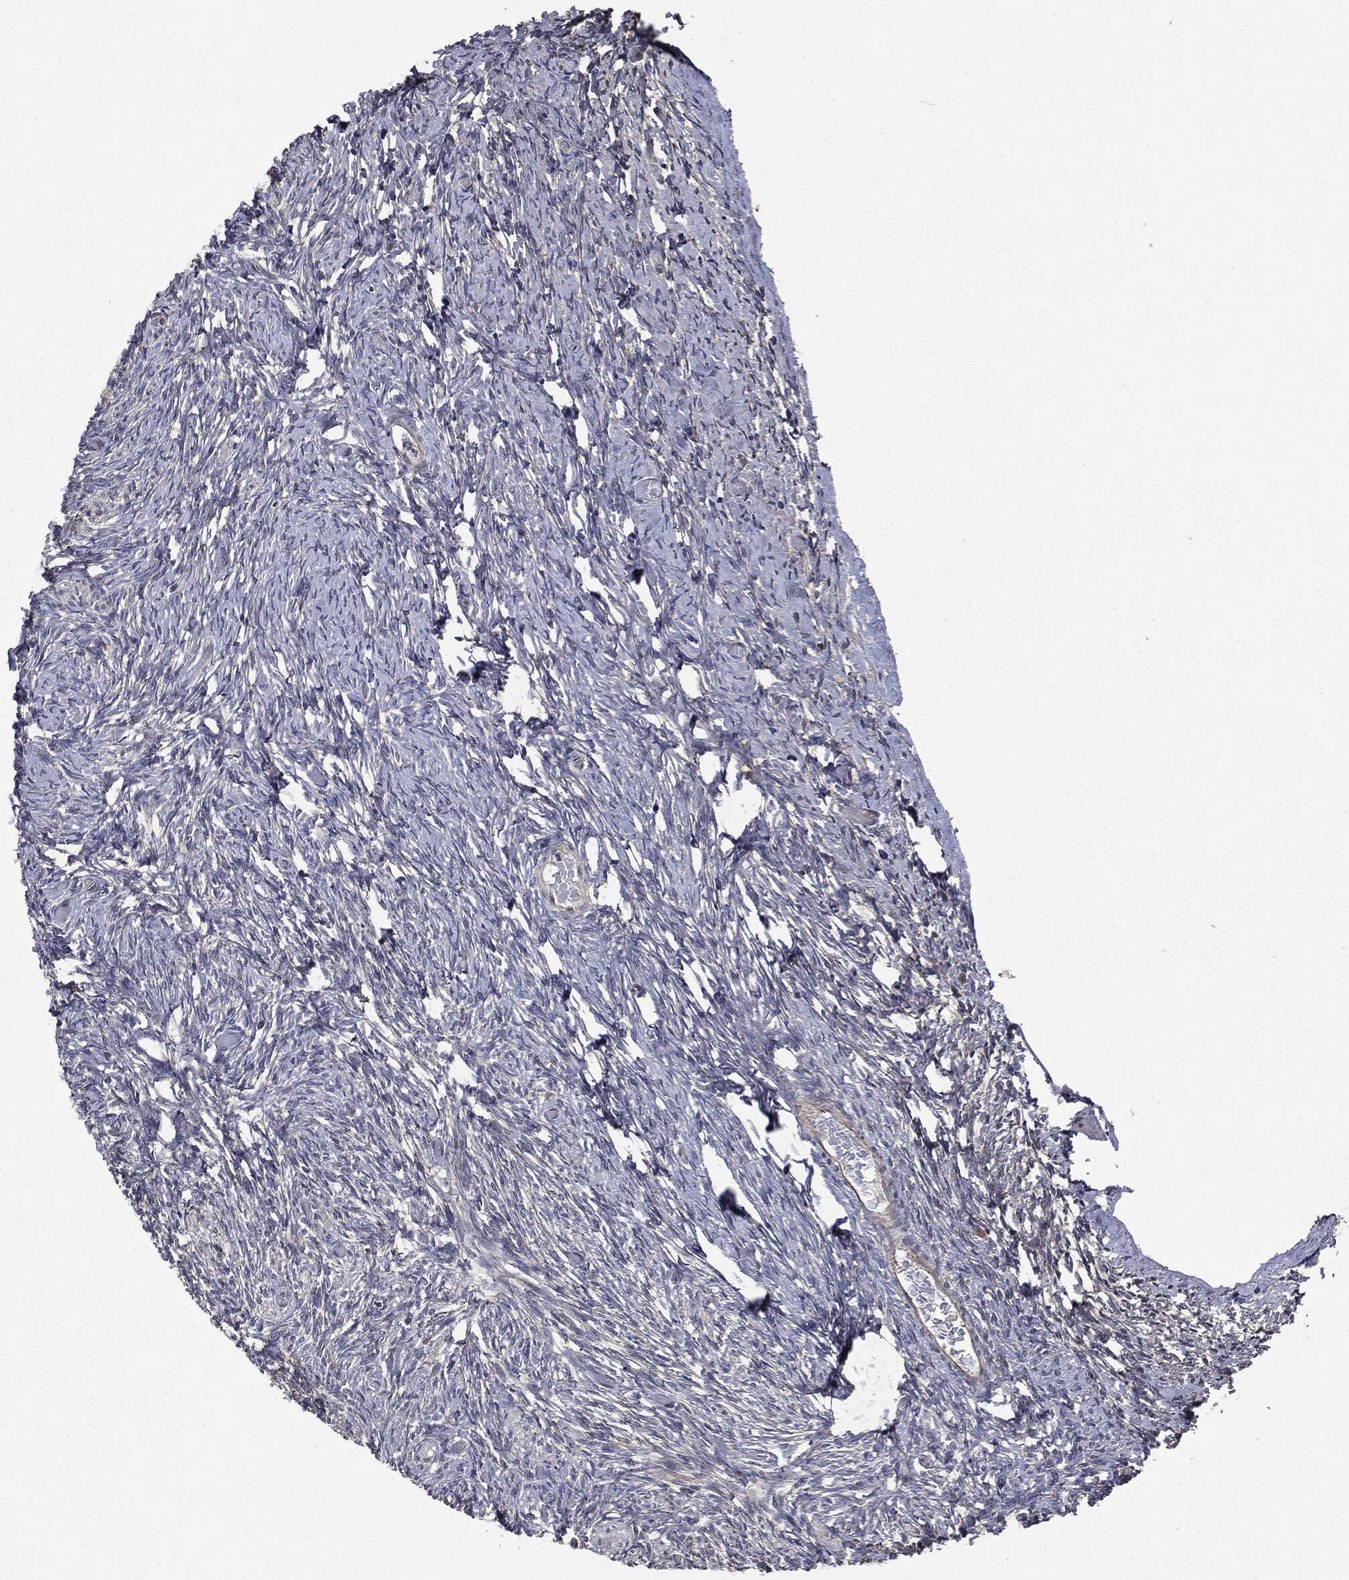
{"staining": {"intensity": "strong", "quantity": ">75%", "location": "cytoplasmic/membranous"}, "tissue": "ovary", "cell_type": "Follicle cells", "image_type": "normal", "snomed": [{"axis": "morphology", "description": "Normal tissue, NOS"}, {"axis": "topography", "description": "Ovary"}], "caption": "Protein expression analysis of unremarkable ovary demonstrates strong cytoplasmic/membranous staining in approximately >75% of follicle cells.", "gene": "PLPPR2", "patient": {"sex": "female", "age": 39}}